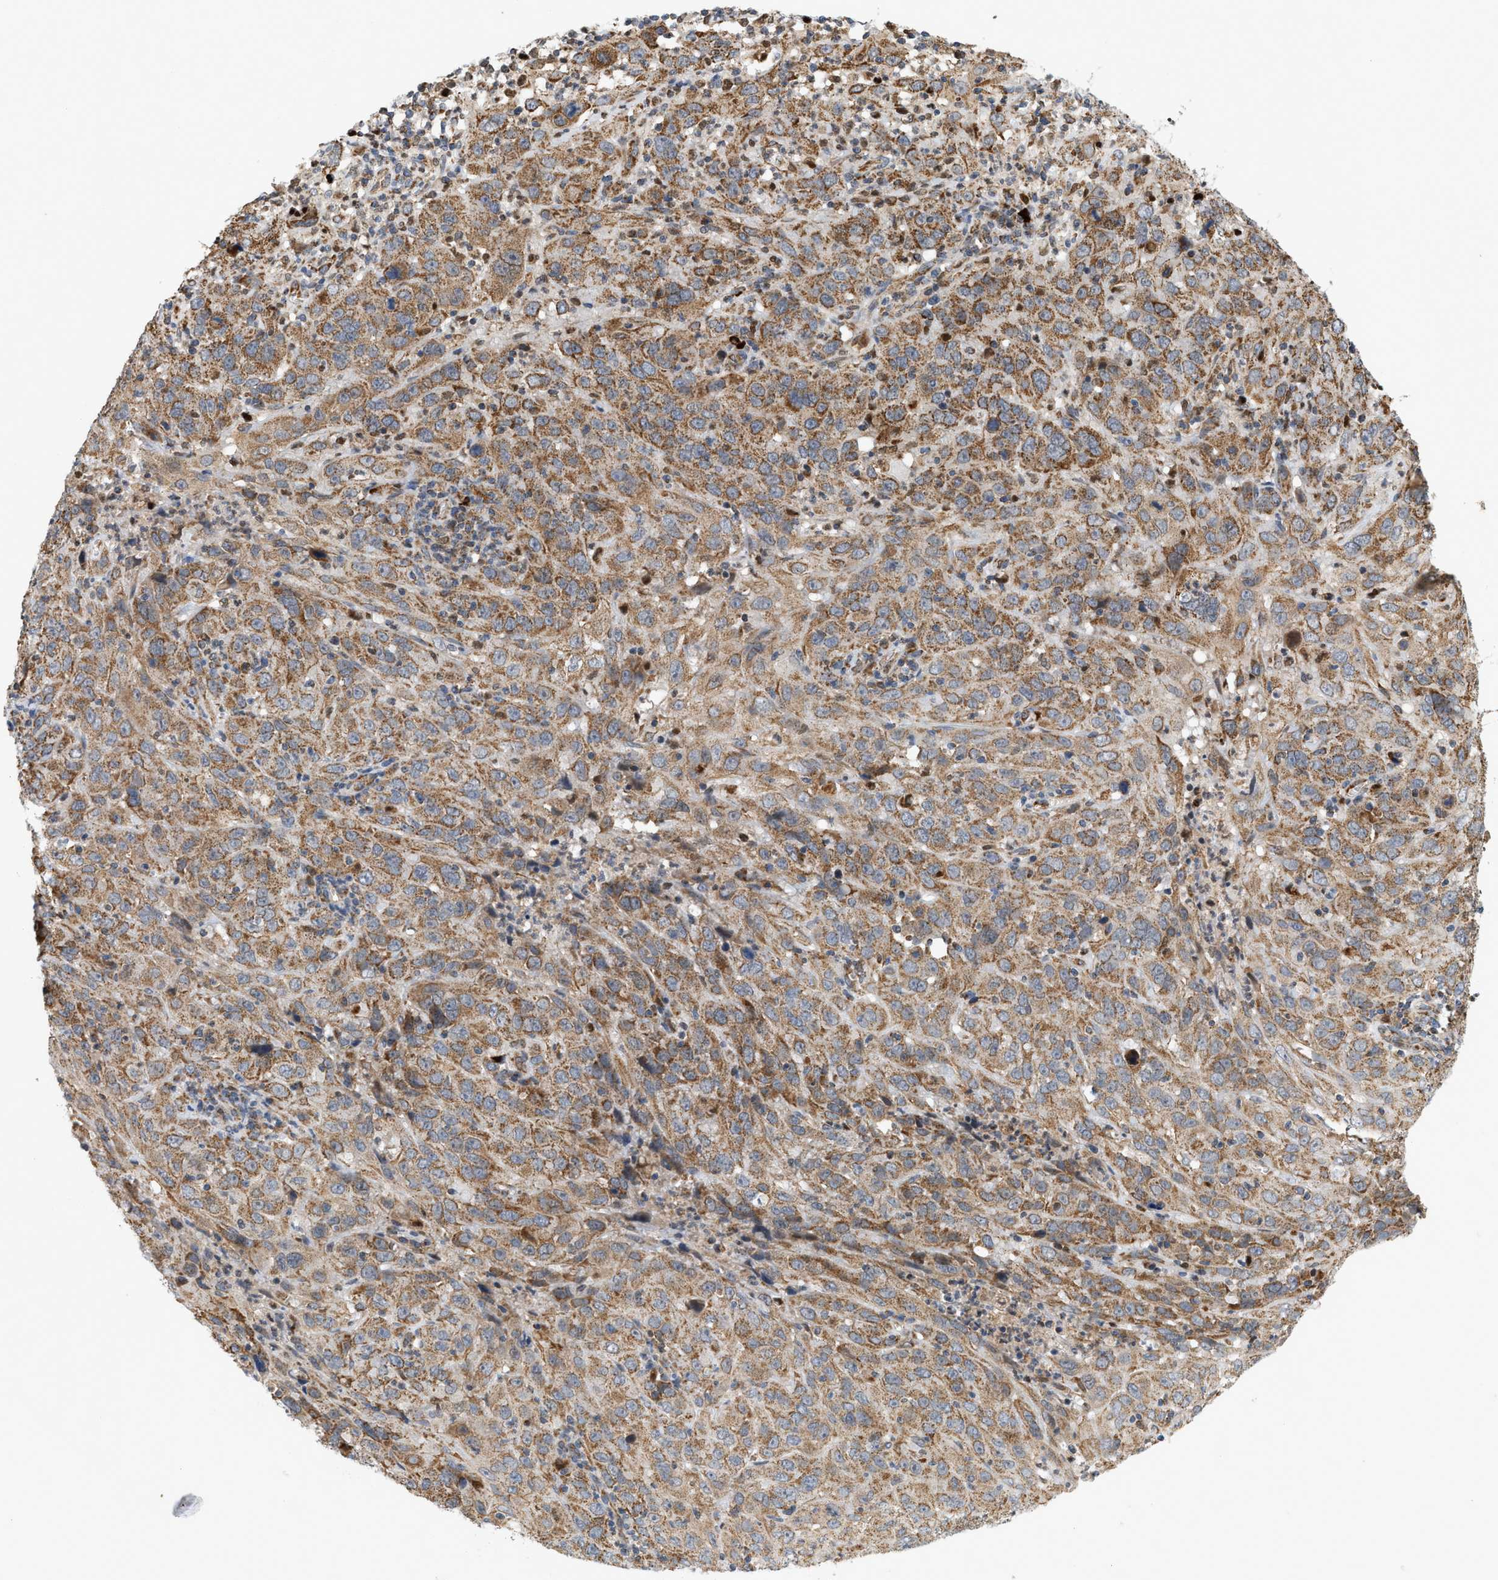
{"staining": {"intensity": "moderate", "quantity": ">75%", "location": "cytoplasmic/membranous"}, "tissue": "cervical cancer", "cell_type": "Tumor cells", "image_type": "cancer", "snomed": [{"axis": "morphology", "description": "Squamous cell carcinoma, NOS"}, {"axis": "topography", "description": "Cervix"}], "caption": "Tumor cells show moderate cytoplasmic/membranous expression in approximately >75% of cells in cervical cancer.", "gene": "MCU", "patient": {"sex": "female", "age": 32}}